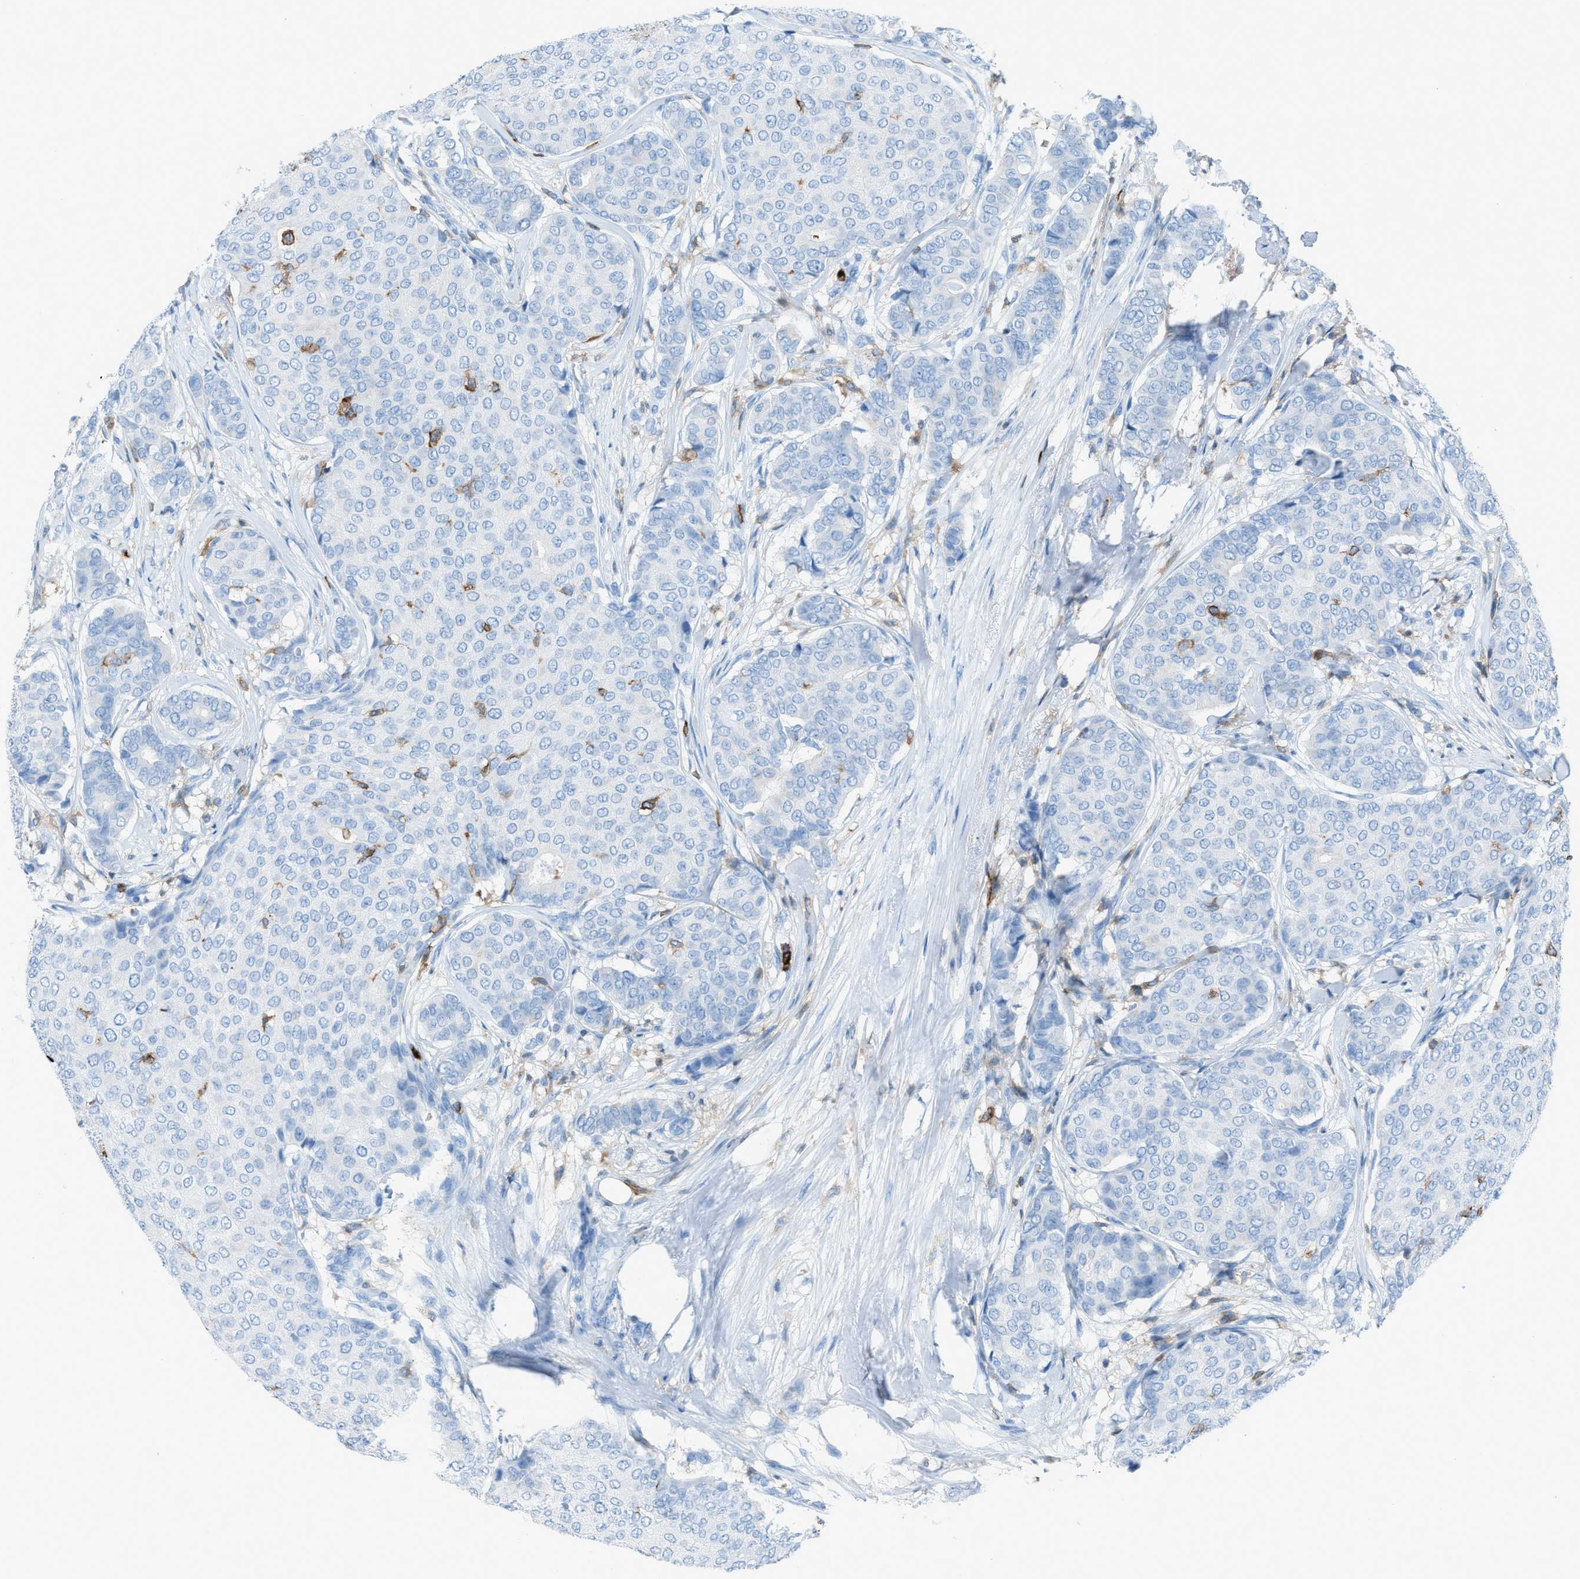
{"staining": {"intensity": "negative", "quantity": "none", "location": "none"}, "tissue": "breast cancer", "cell_type": "Tumor cells", "image_type": "cancer", "snomed": [{"axis": "morphology", "description": "Duct carcinoma"}, {"axis": "topography", "description": "Breast"}], "caption": "Immunohistochemistry (IHC) of human breast cancer exhibits no staining in tumor cells.", "gene": "ITGB2", "patient": {"sex": "female", "age": 75}}